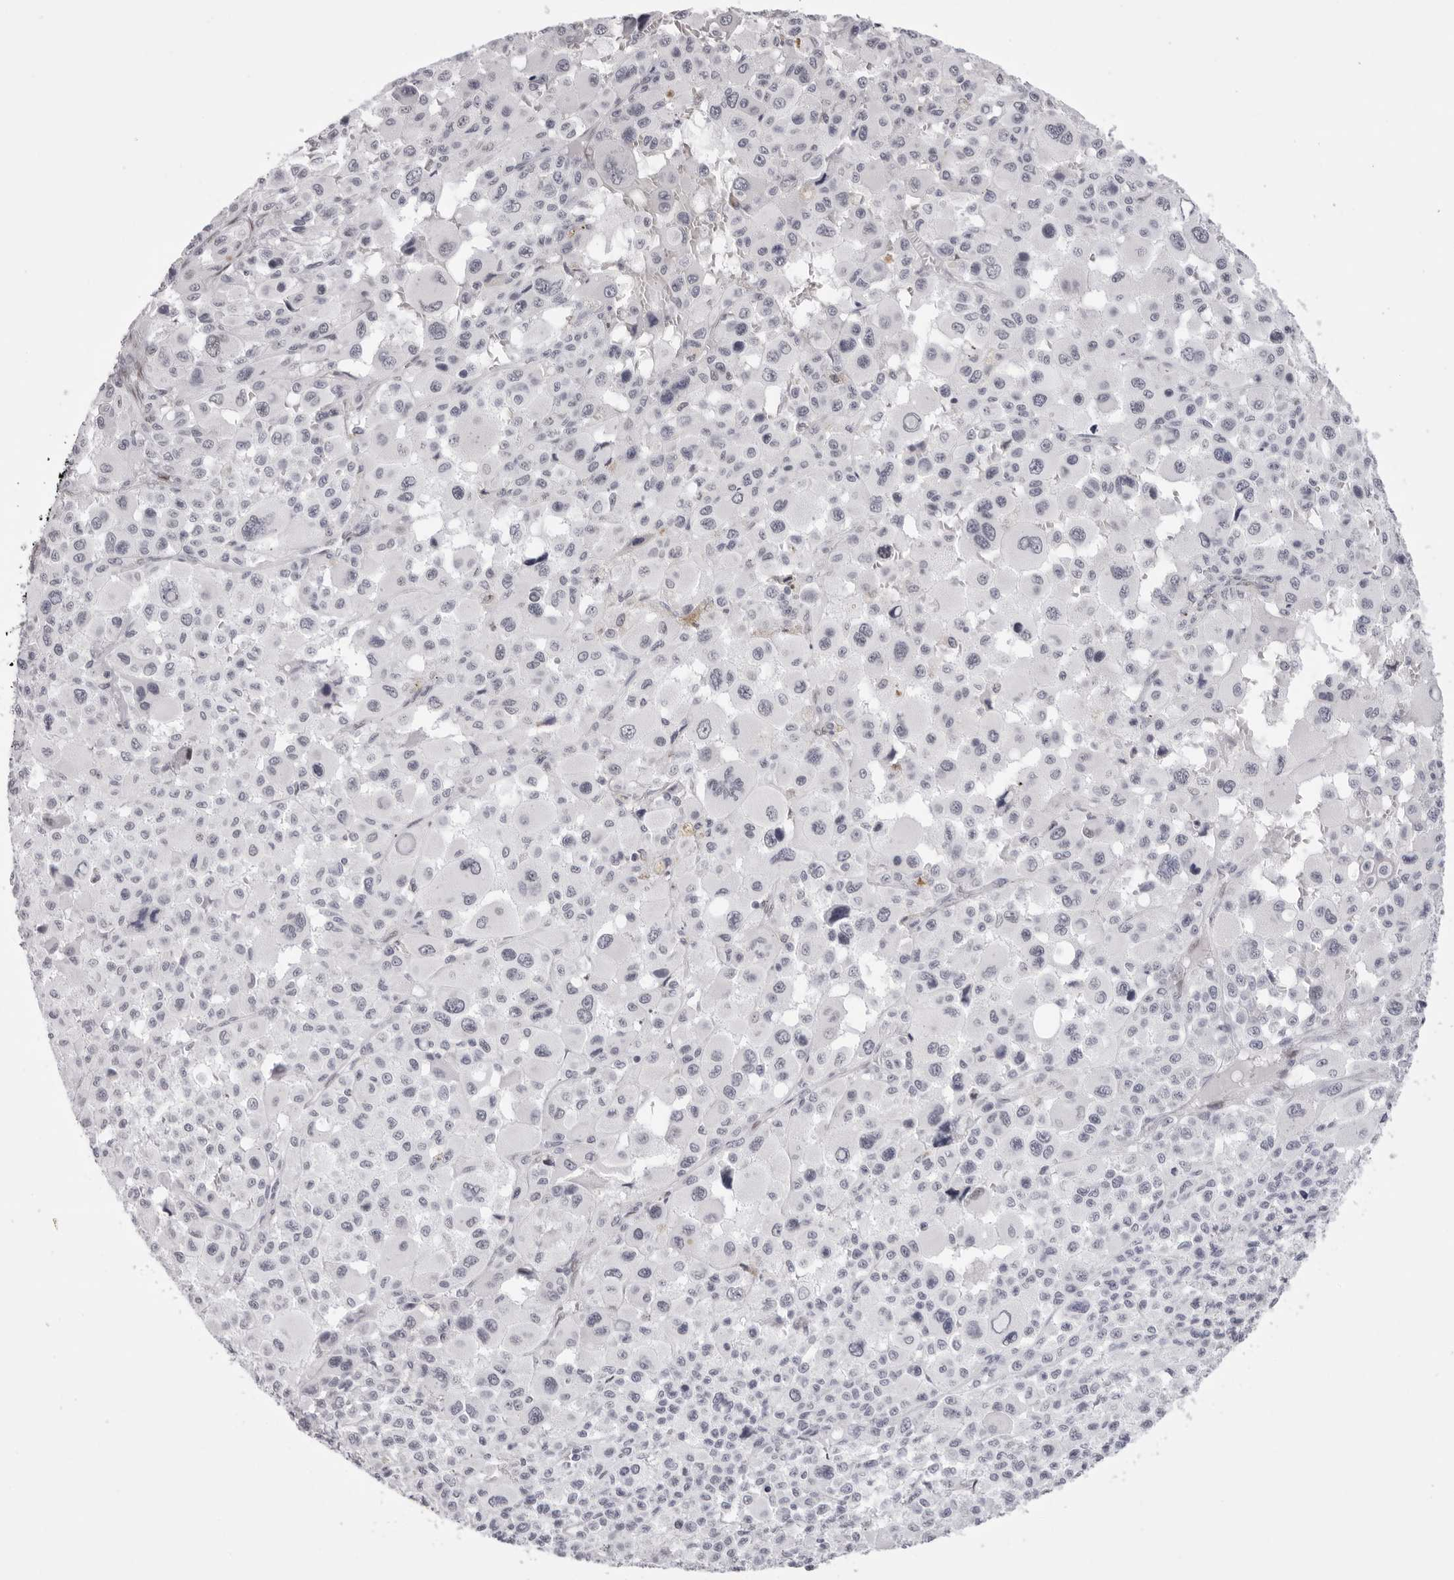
{"staining": {"intensity": "negative", "quantity": "none", "location": "none"}, "tissue": "melanoma", "cell_type": "Tumor cells", "image_type": "cancer", "snomed": [{"axis": "morphology", "description": "Malignant melanoma, Metastatic site"}, {"axis": "topography", "description": "Skin"}], "caption": "This photomicrograph is of malignant melanoma (metastatic site) stained with immunohistochemistry (IHC) to label a protein in brown with the nuclei are counter-stained blue. There is no expression in tumor cells. Brightfield microscopy of immunohistochemistry stained with DAB (brown) and hematoxylin (blue), captured at high magnification.", "gene": "MAFK", "patient": {"sex": "female", "age": 74}}